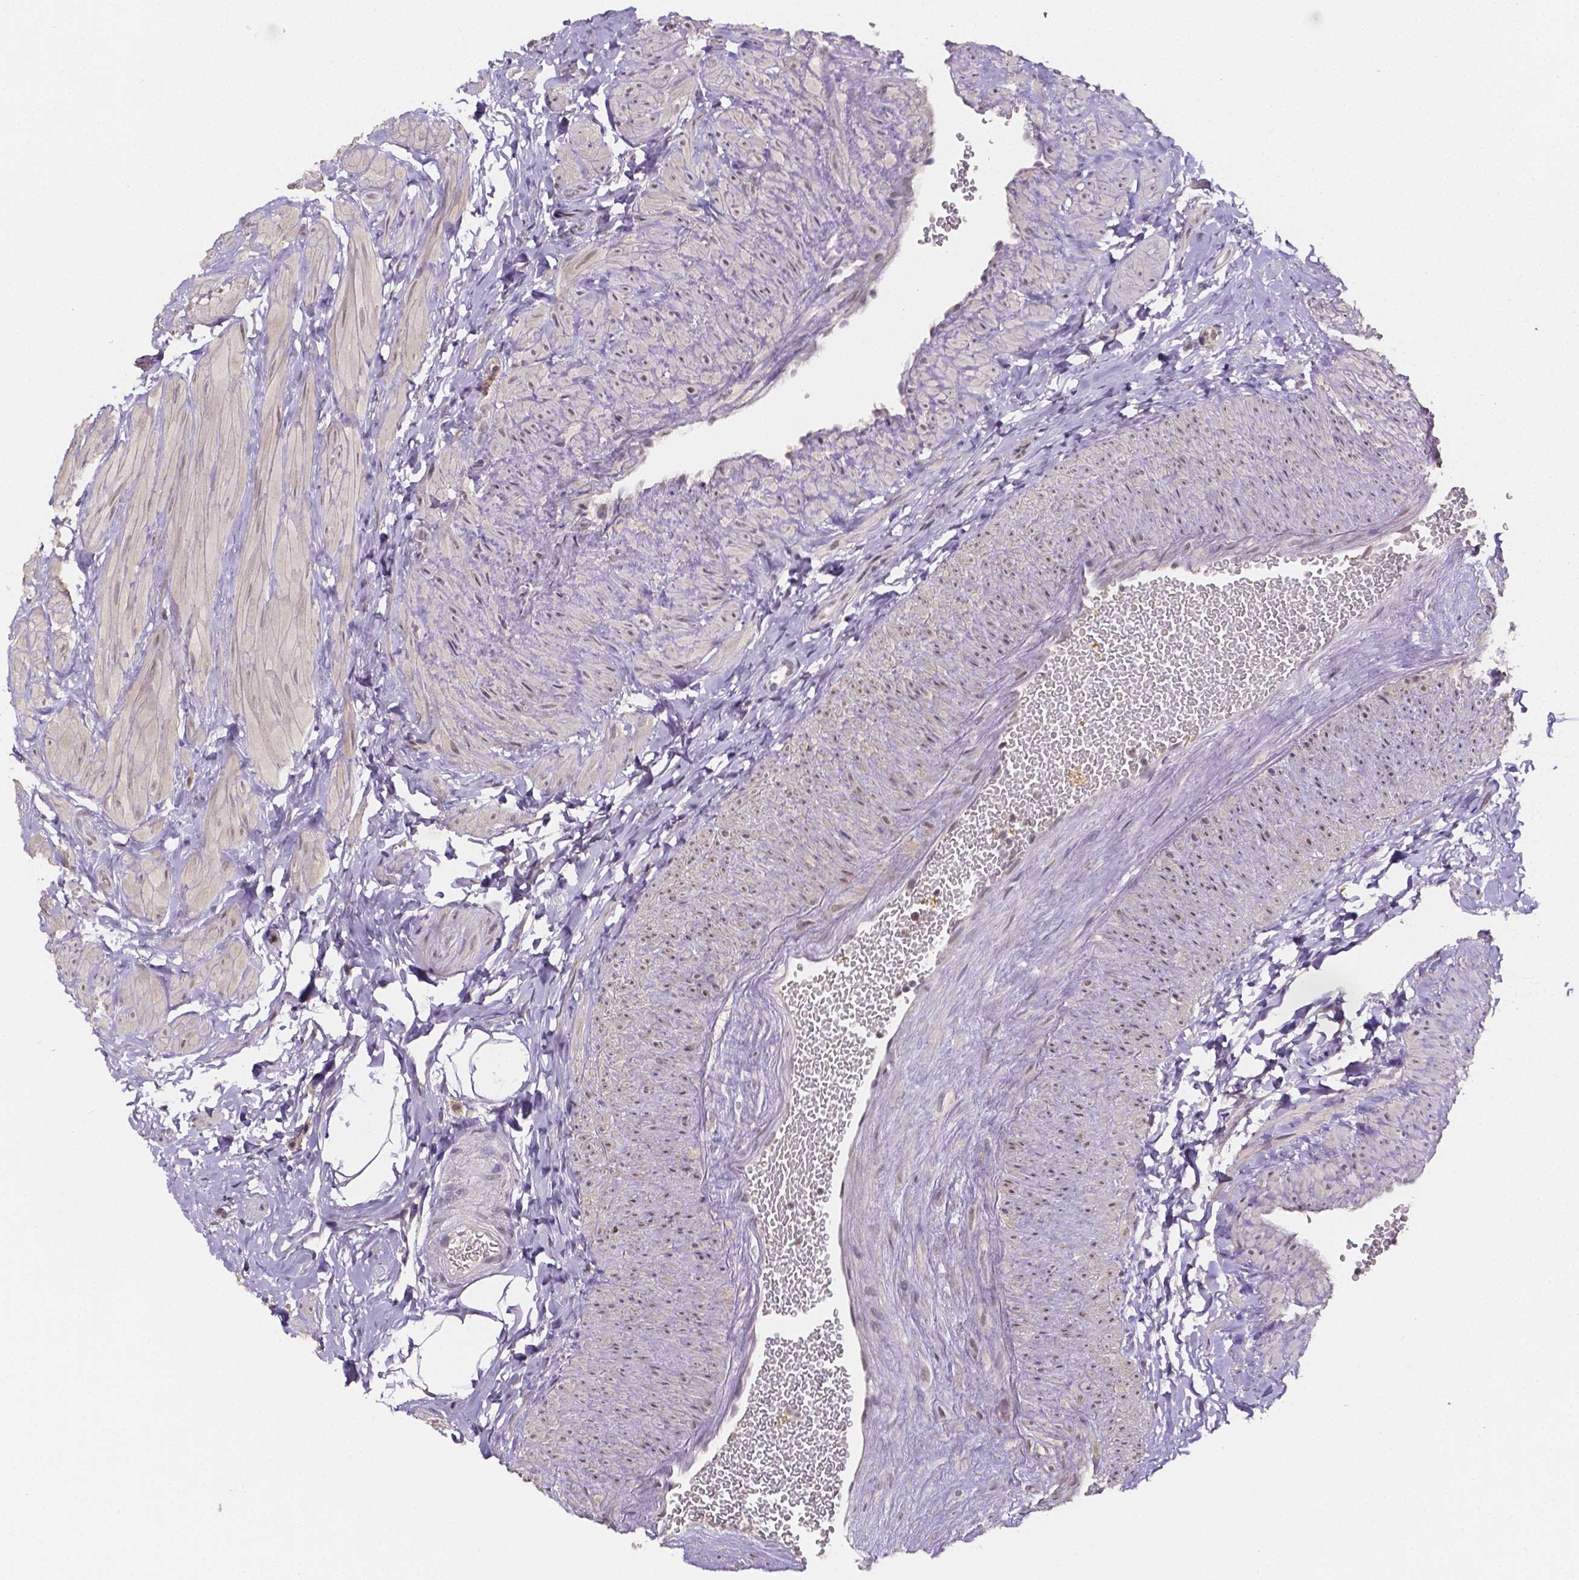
{"staining": {"intensity": "negative", "quantity": "none", "location": "none"}, "tissue": "epididymis", "cell_type": "Glandular cells", "image_type": "normal", "snomed": [{"axis": "morphology", "description": "Normal tissue, NOS"}, {"axis": "topography", "description": "Epididymis, spermatic cord, NOS"}, {"axis": "topography", "description": "Epididymis"}, {"axis": "topography", "description": "Peripheral nerve tissue"}], "caption": "DAB (3,3'-diaminobenzidine) immunohistochemical staining of normal human epididymis reveals no significant staining in glandular cells.", "gene": "NRGN", "patient": {"sex": "male", "age": 29}}